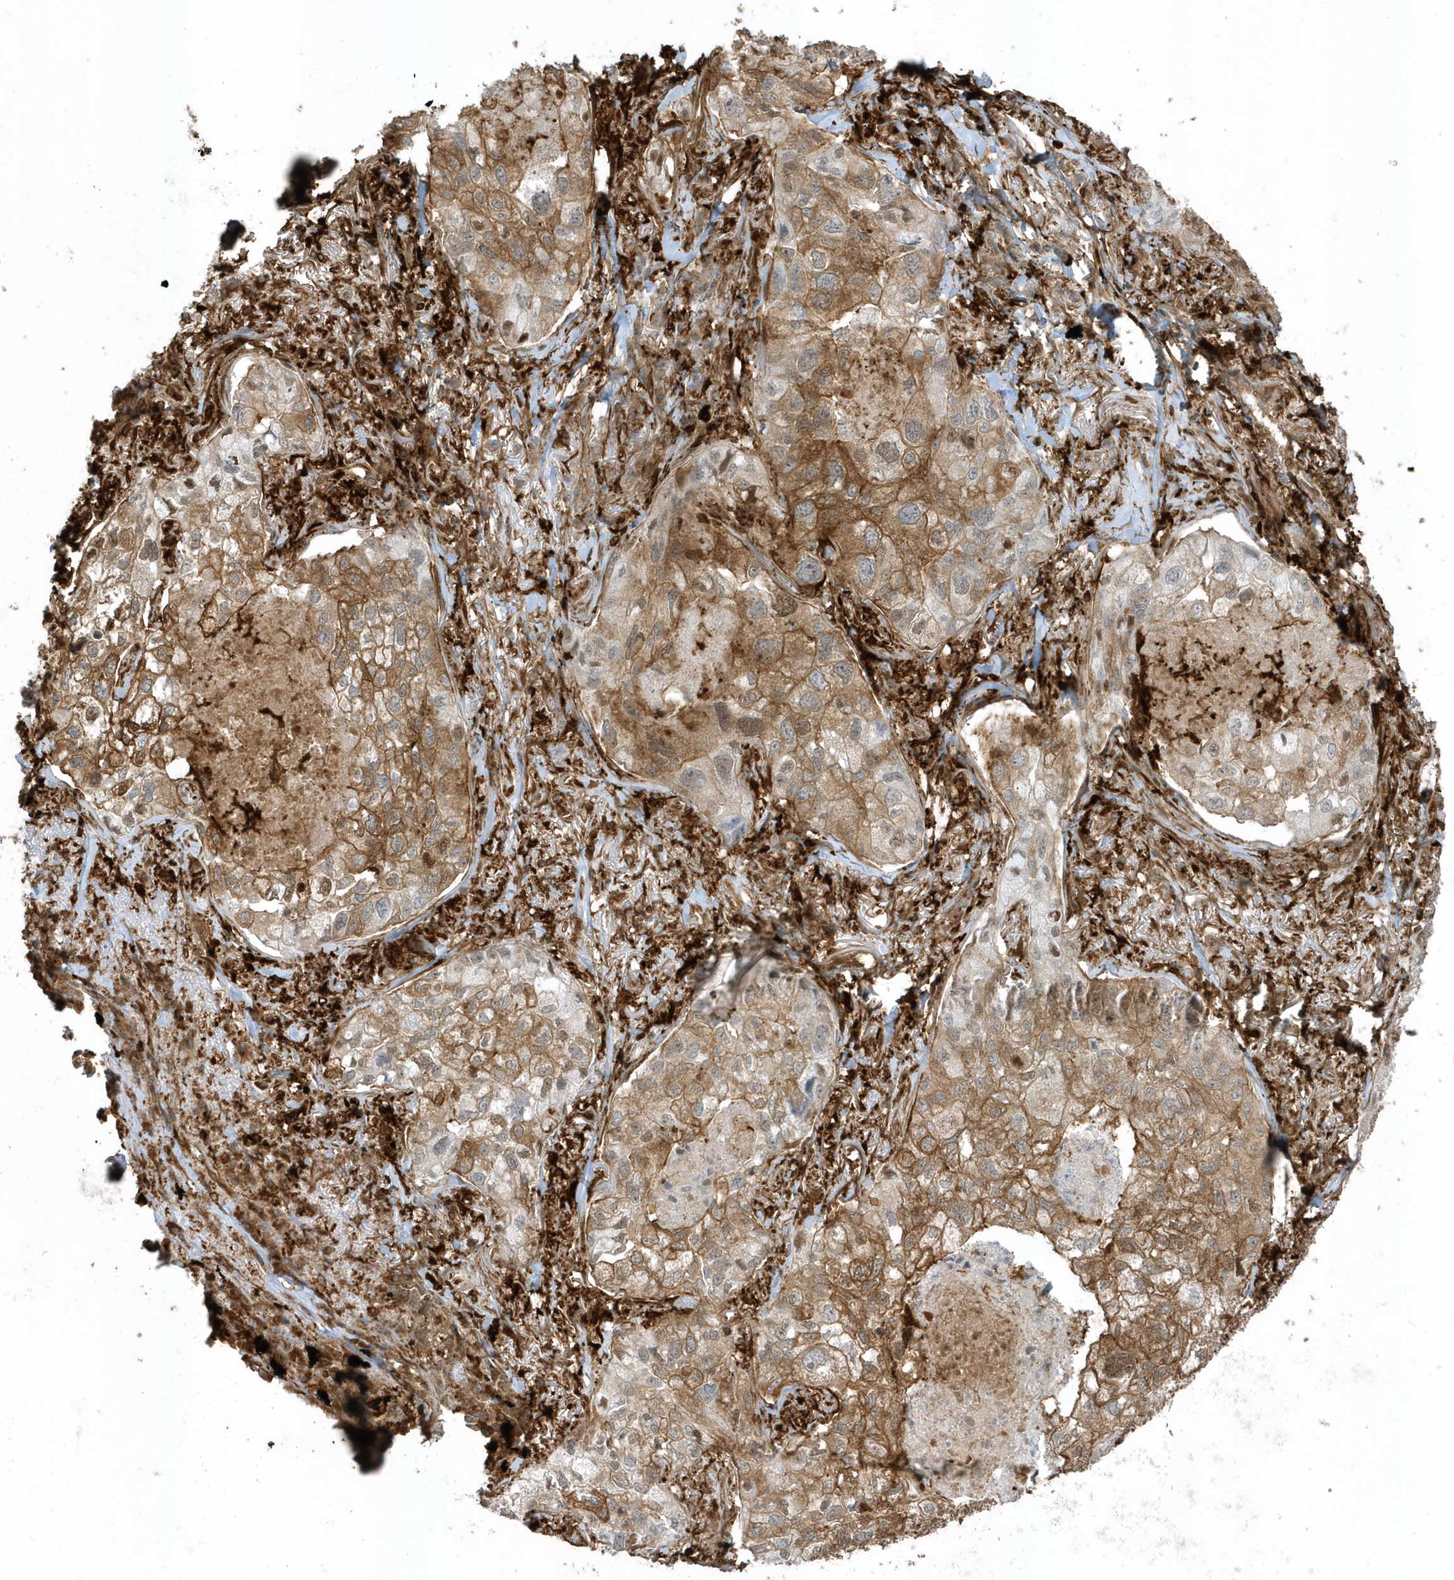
{"staining": {"intensity": "moderate", "quantity": ">75%", "location": "cytoplasmic/membranous"}, "tissue": "lung cancer", "cell_type": "Tumor cells", "image_type": "cancer", "snomed": [{"axis": "morphology", "description": "Adenocarcinoma, NOS"}, {"axis": "topography", "description": "Lung"}], "caption": "The histopathology image reveals staining of lung adenocarcinoma, revealing moderate cytoplasmic/membranous protein positivity (brown color) within tumor cells.", "gene": "CLCN6", "patient": {"sex": "male", "age": 65}}